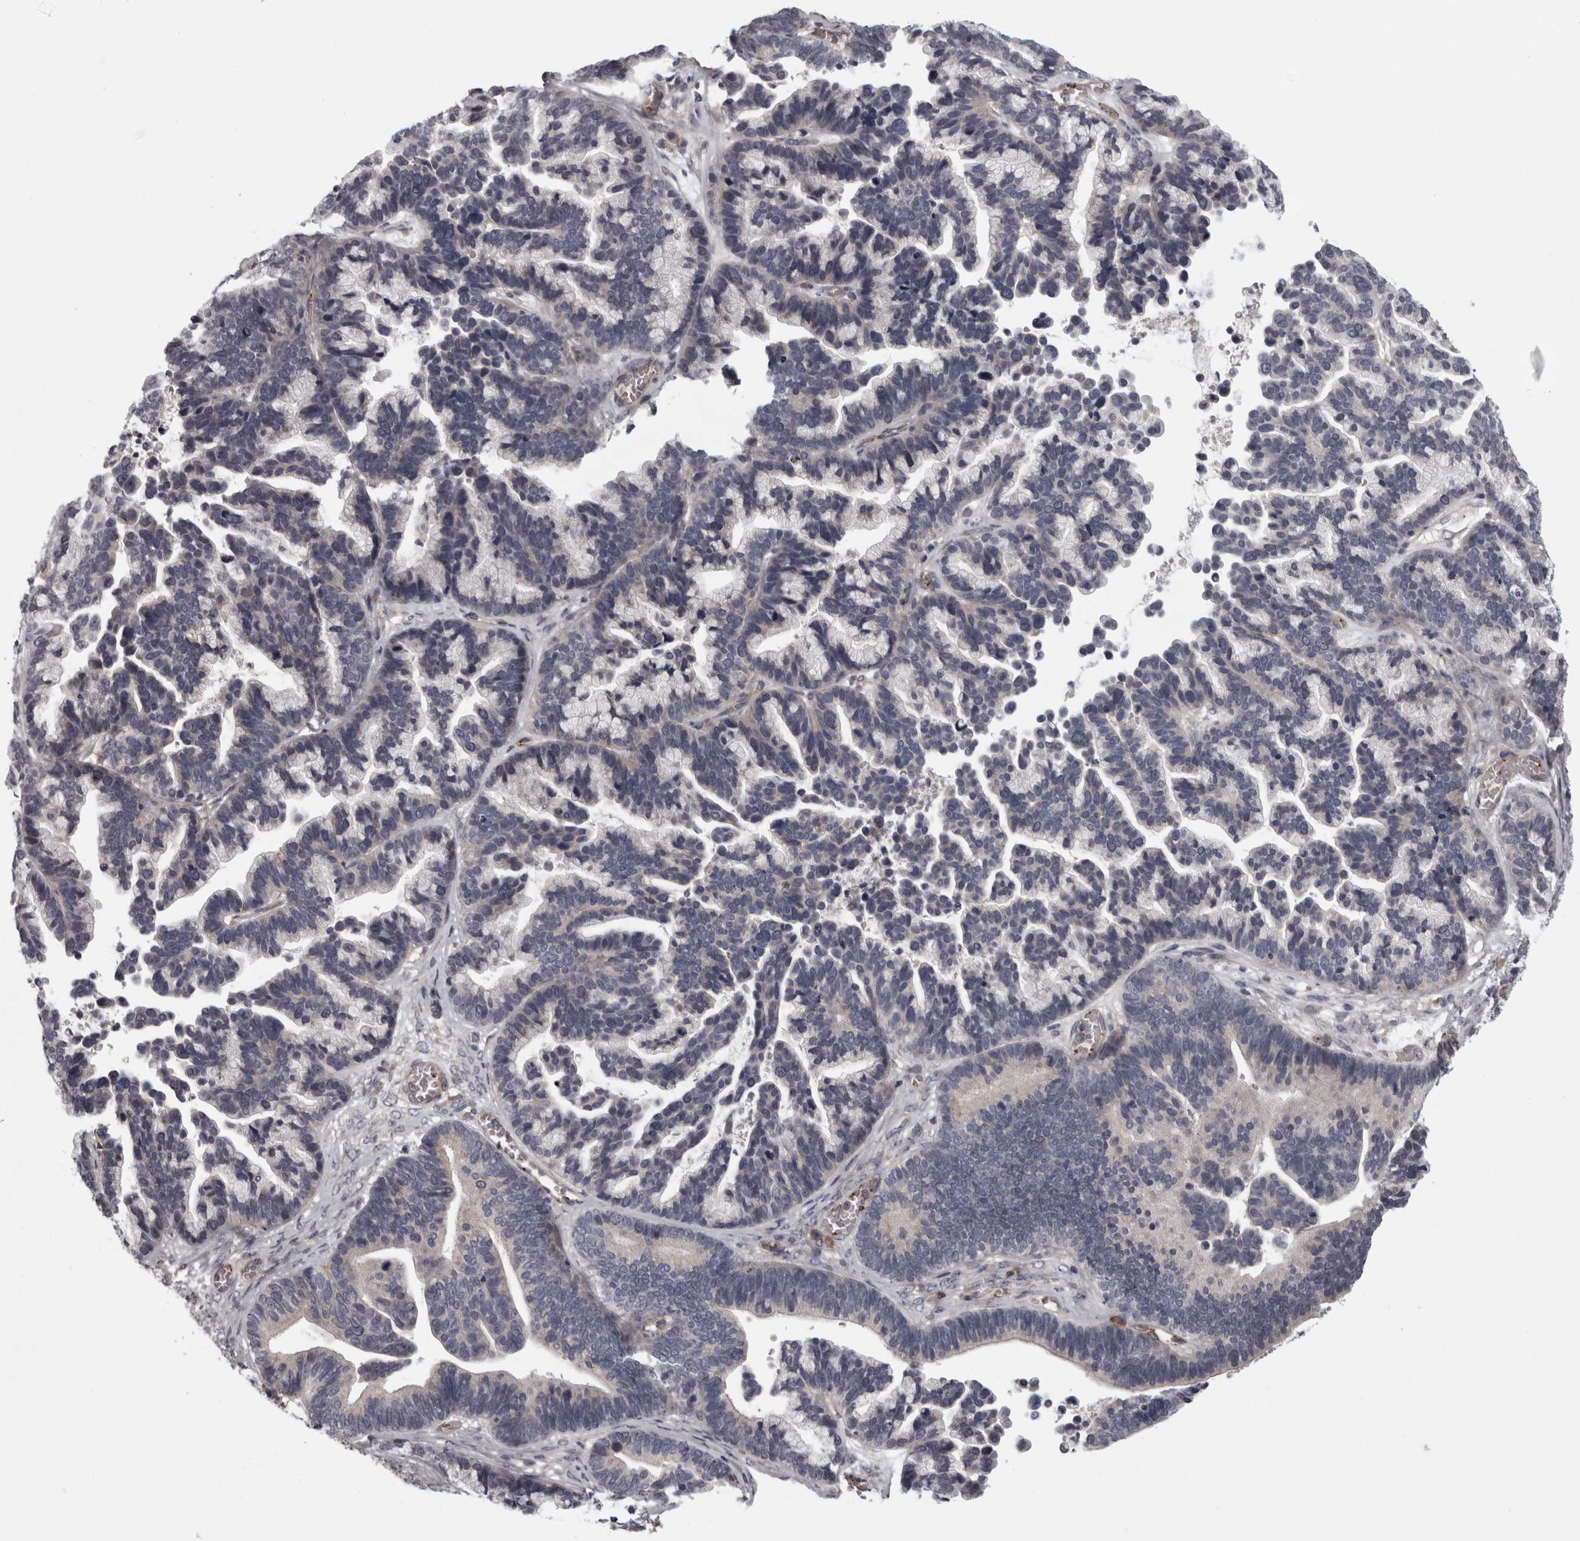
{"staining": {"intensity": "negative", "quantity": "none", "location": "none"}, "tissue": "ovarian cancer", "cell_type": "Tumor cells", "image_type": "cancer", "snomed": [{"axis": "morphology", "description": "Cystadenocarcinoma, serous, NOS"}, {"axis": "topography", "description": "Ovary"}], "caption": "DAB (3,3'-diaminobenzidine) immunohistochemical staining of human ovarian cancer demonstrates no significant staining in tumor cells. (DAB (3,3'-diaminobenzidine) immunohistochemistry (IHC) visualized using brightfield microscopy, high magnification).", "gene": "RSU1", "patient": {"sex": "female", "age": 56}}